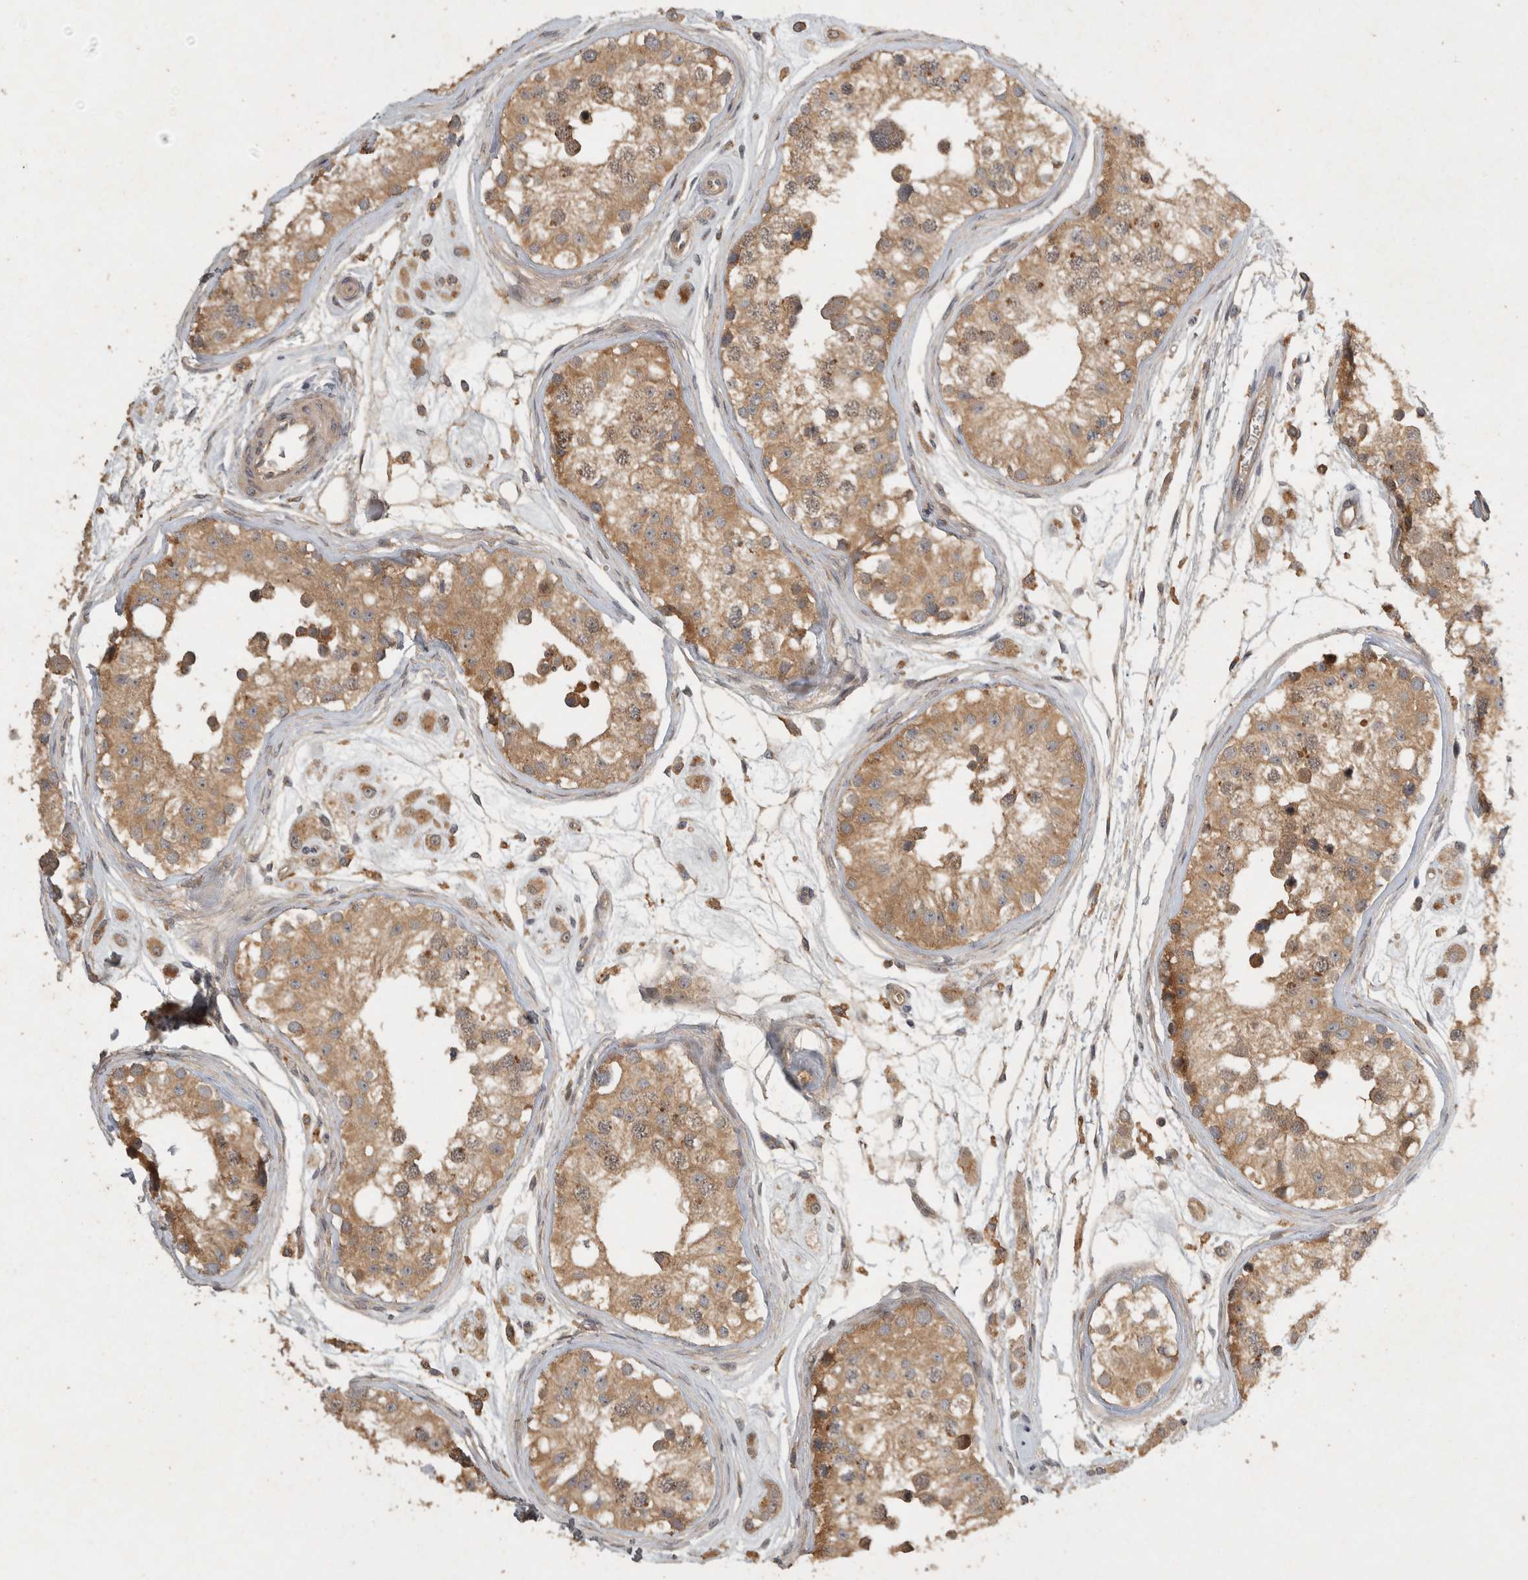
{"staining": {"intensity": "moderate", "quantity": ">75%", "location": "cytoplasmic/membranous,nuclear"}, "tissue": "testis", "cell_type": "Cells in seminiferous ducts", "image_type": "normal", "snomed": [{"axis": "morphology", "description": "Normal tissue, NOS"}, {"axis": "morphology", "description": "Adenocarcinoma, metastatic, NOS"}, {"axis": "topography", "description": "Testis"}], "caption": "Testis stained with immunohistochemistry demonstrates moderate cytoplasmic/membranous,nuclear staining in approximately >75% of cells in seminiferous ducts. (brown staining indicates protein expression, while blue staining denotes nuclei).", "gene": "VEPH1", "patient": {"sex": "male", "age": 26}}